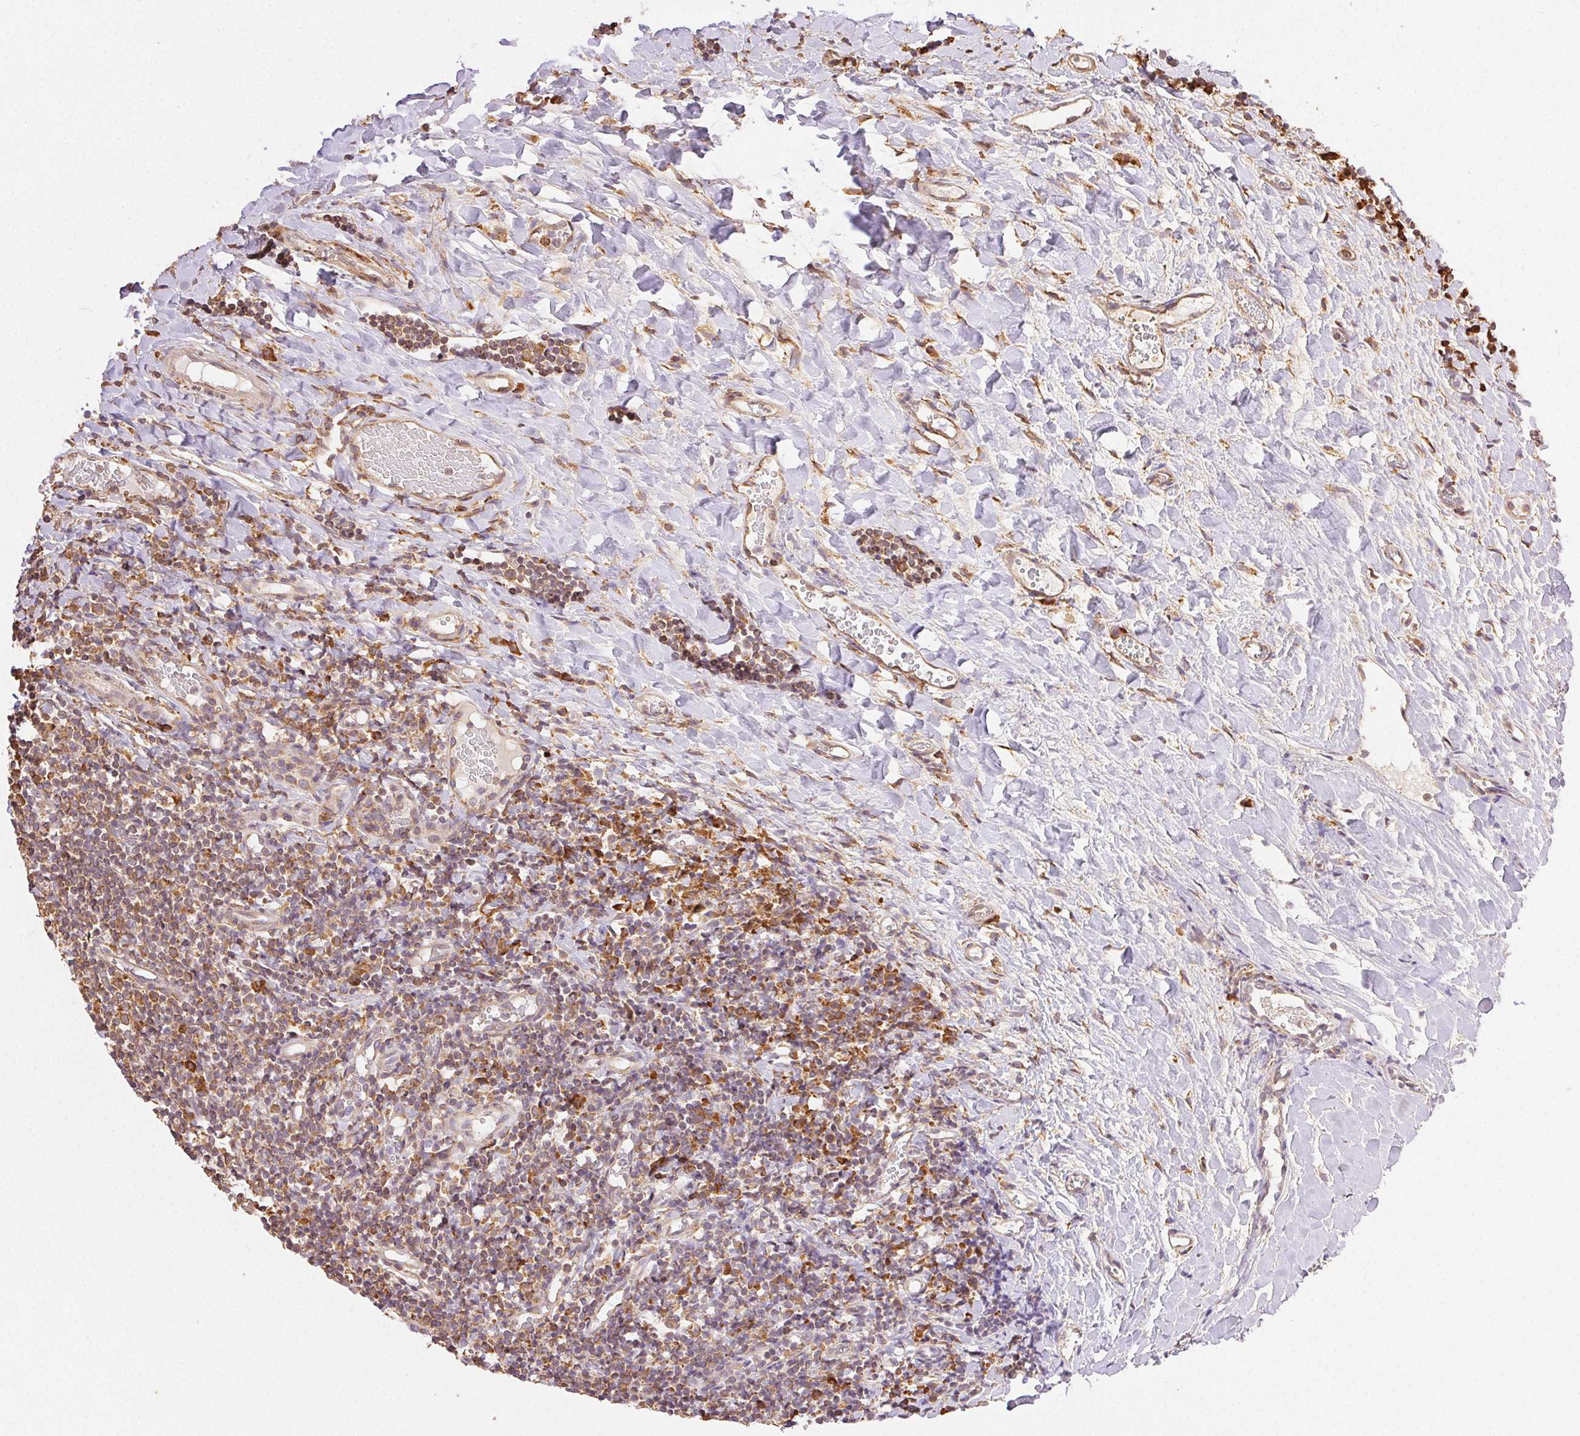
{"staining": {"intensity": "moderate", "quantity": "<25%", "location": "cytoplasmic/membranous"}, "tissue": "tonsil", "cell_type": "Germinal center cells", "image_type": "normal", "snomed": [{"axis": "morphology", "description": "Normal tissue, NOS"}, {"axis": "topography", "description": "Tonsil"}], "caption": "Immunohistochemical staining of unremarkable tonsil demonstrates moderate cytoplasmic/membranous protein positivity in about <25% of germinal center cells. (Brightfield microscopy of DAB IHC at high magnification).", "gene": "ENTREP1", "patient": {"sex": "female", "age": 10}}